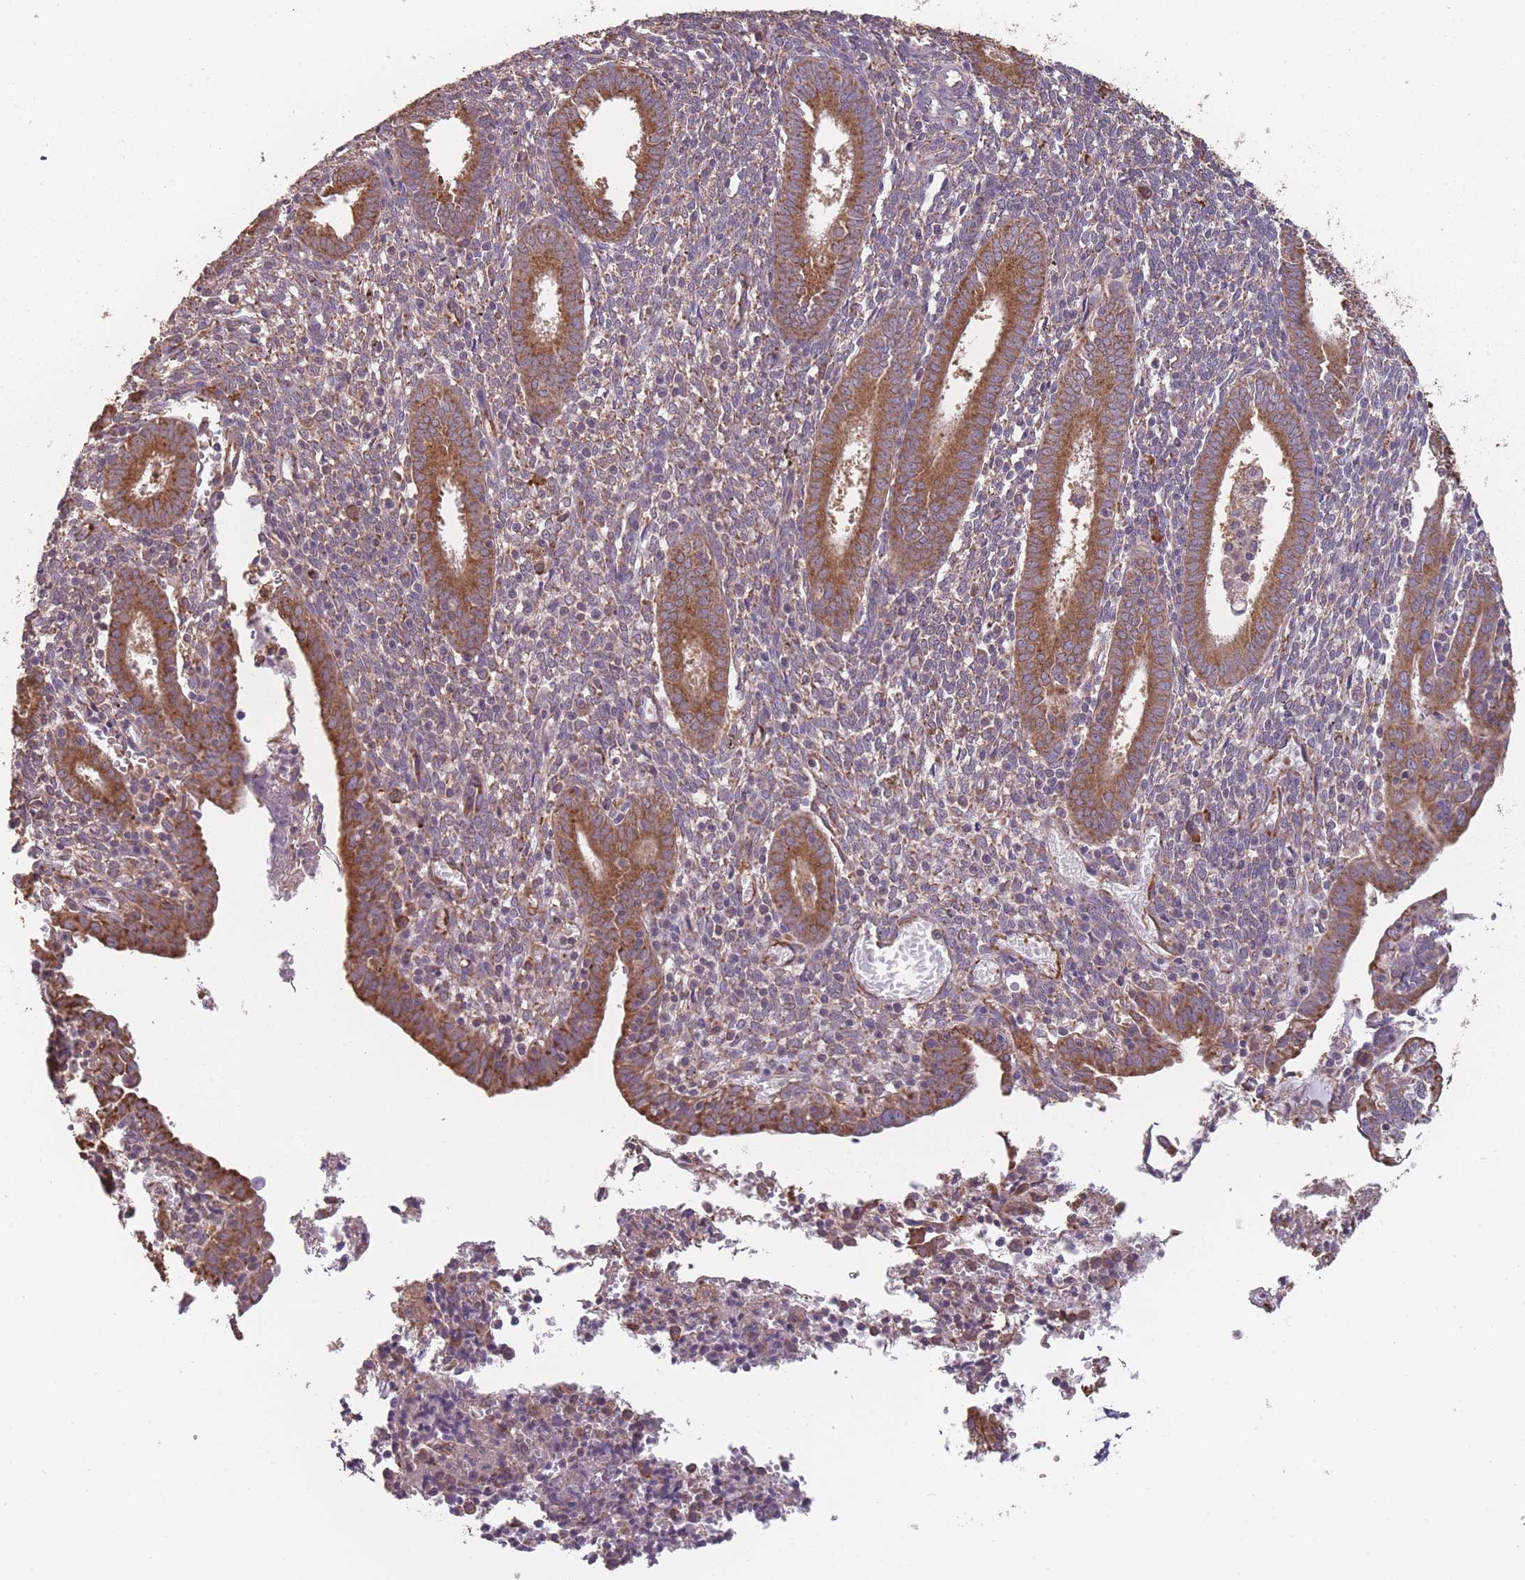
{"staining": {"intensity": "weak", "quantity": "25%-75%", "location": "cytoplasmic/membranous"}, "tissue": "endometrium", "cell_type": "Cells in endometrial stroma", "image_type": "normal", "snomed": [{"axis": "morphology", "description": "Normal tissue, NOS"}, {"axis": "topography", "description": "Endometrium"}], "caption": "A histopathology image of human endometrium stained for a protein reveals weak cytoplasmic/membranous brown staining in cells in endometrial stroma. (IHC, brightfield microscopy, high magnification).", "gene": "SANBR", "patient": {"sex": "female", "age": 41}}